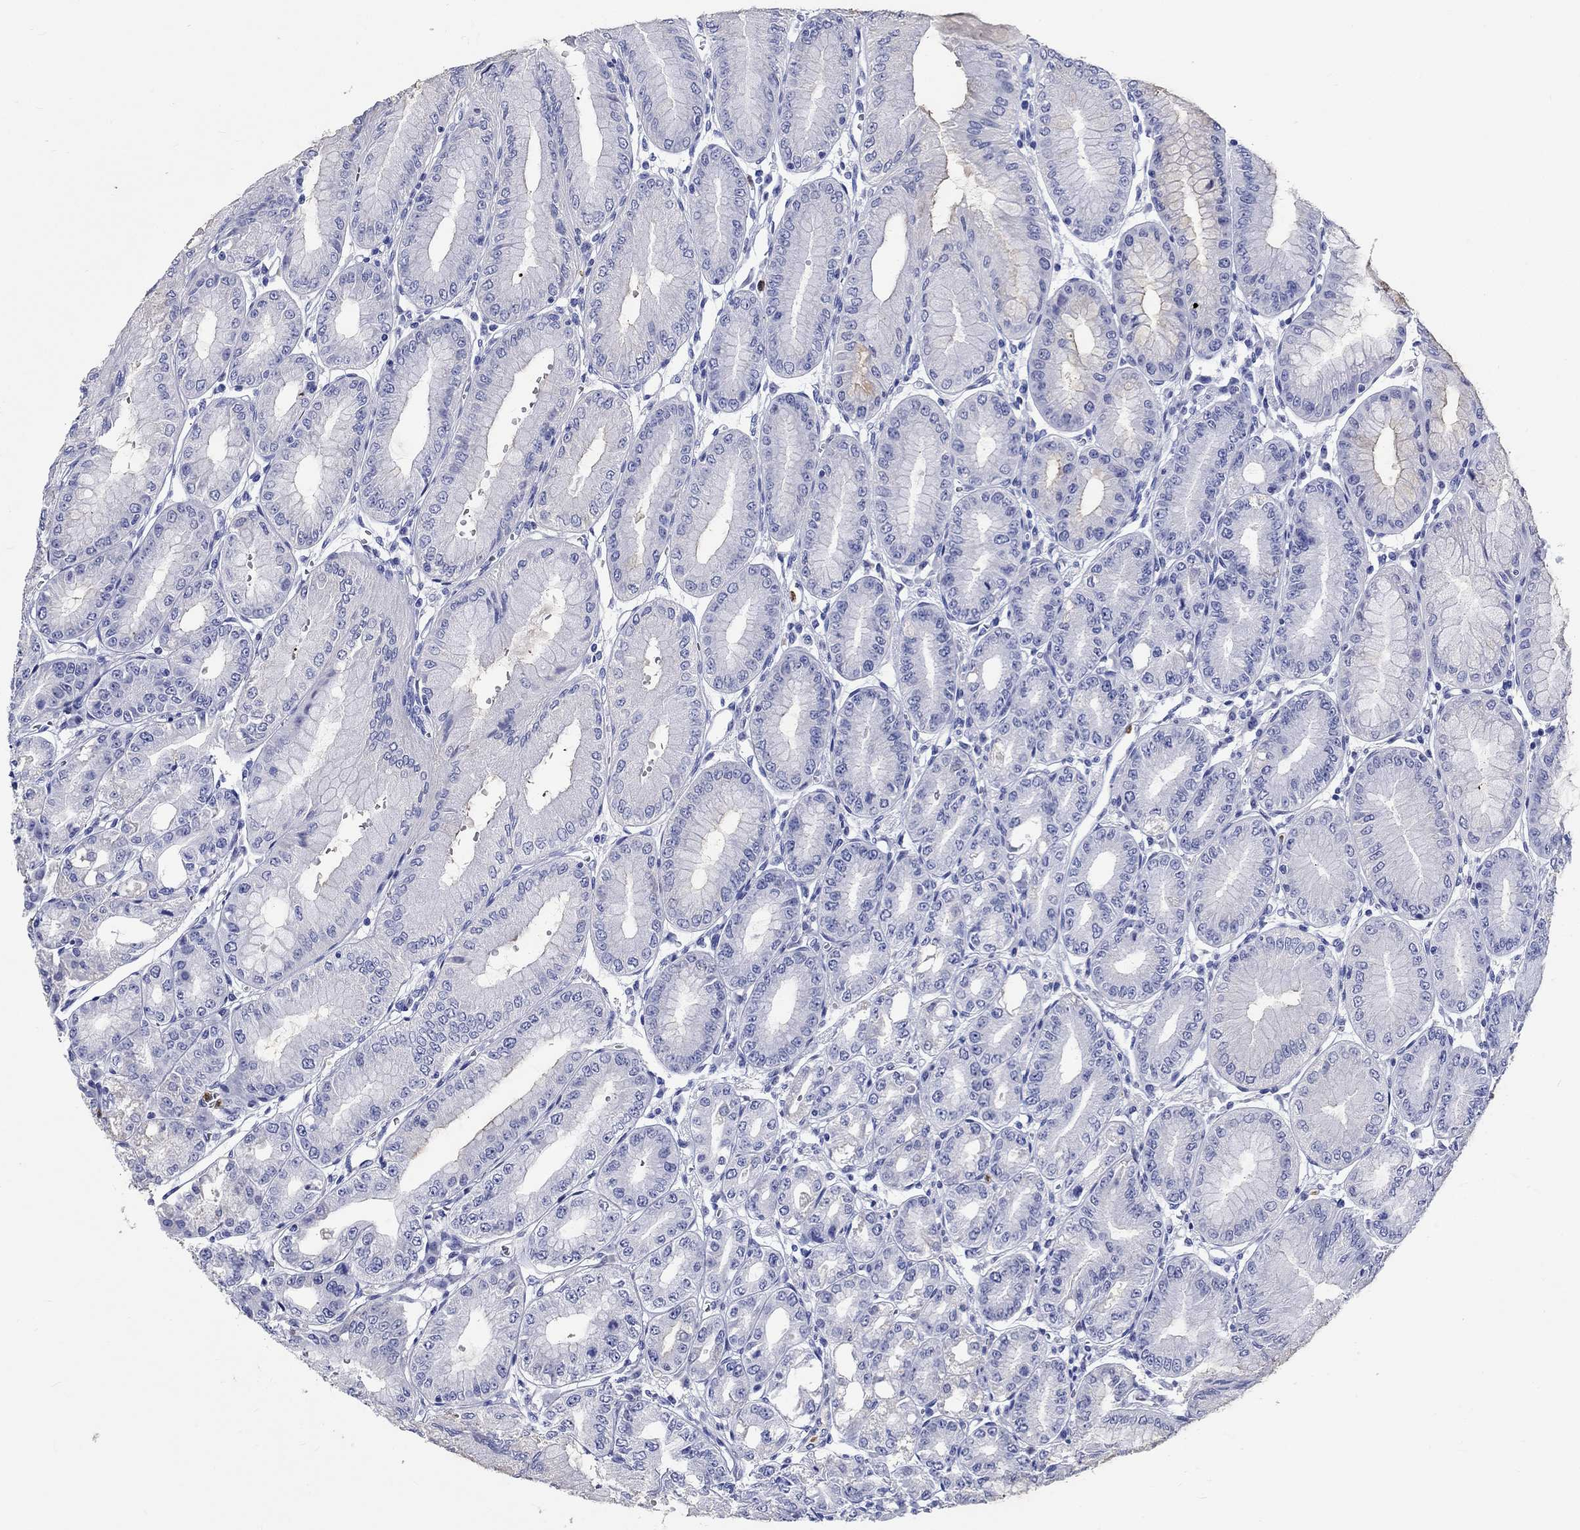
{"staining": {"intensity": "weak", "quantity": "<25%", "location": "cytoplasmic/membranous"}, "tissue": "stomach", "cell_type": "Glandular cells", "image_type": "normal", "snomed": [{"axis": "morphology", "description": "Normal tissue, NOS"}, {"axis": "topography", "description": "Stomach, lower"}], "caption": "Immunohistochemical staining of normal human stomach reveals no significant expression in glandular cells.", "gene": "EPX", "patient": {"sex": "male", "age": 71}}